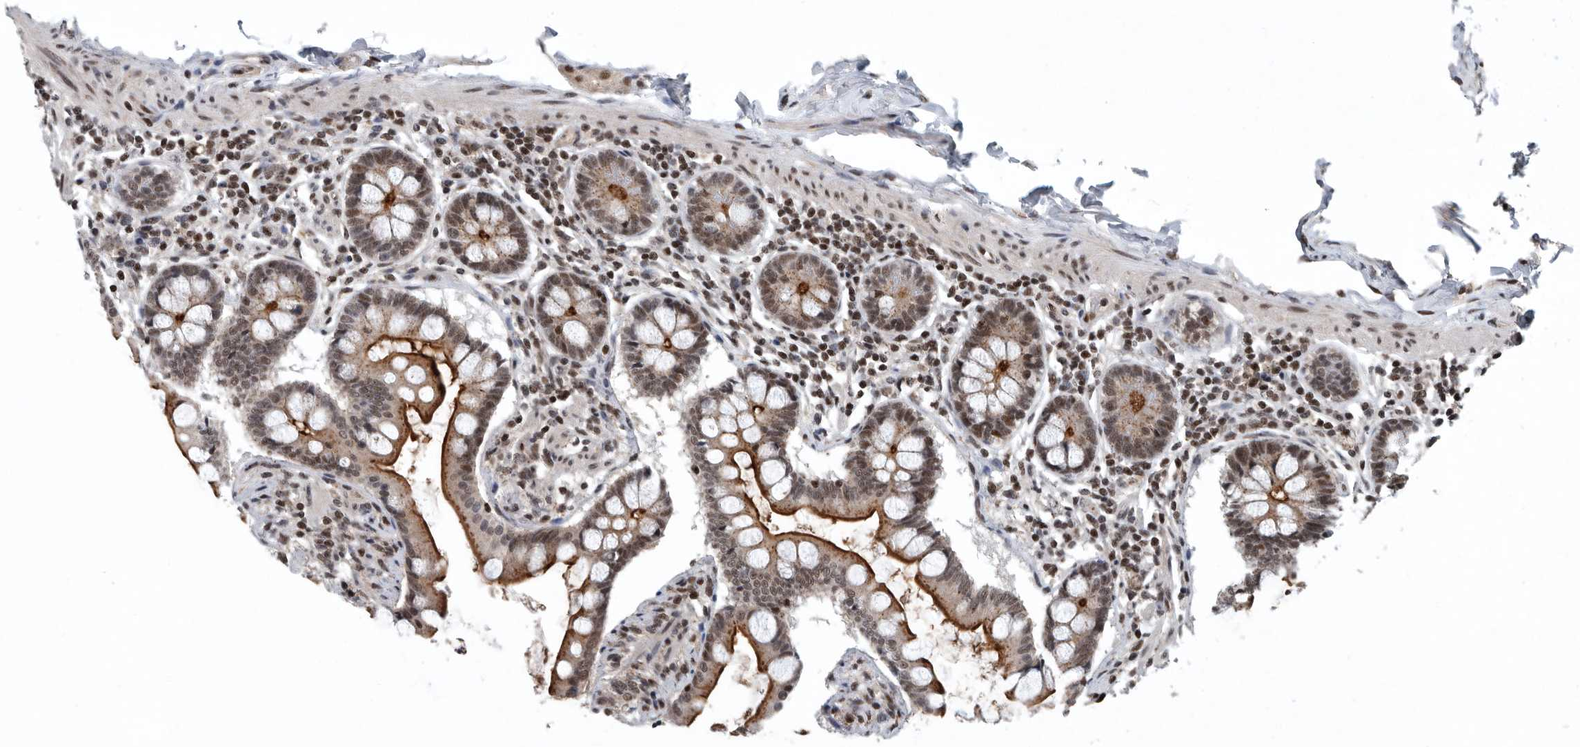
{"staining": {"intensity": "moderate", "quantity": ">75%", "location": "cytoplasmic/membranous,nuclear"}, "tissue": "small intestine", "cell_type": "Glandular cells", "image_type": "normal", "snomed": [{"axis": "morphology", "description": "Normal tissue, NOS"}, {"axis": "topography", "description": "Small intestine"}], "caption": "A brown stain shows moderate cytoplasmic/membranous,nuclear positivity of a protein in glandular cells of benign human small intestine. The staining was performed using DAB (3,3'-diaminobenzidine), with brown indicating positive protein expression. Nuclei are stained blue with hematoxylin.", "gene": "SENP7", "patient": {"sex": "male", "age": 41}}